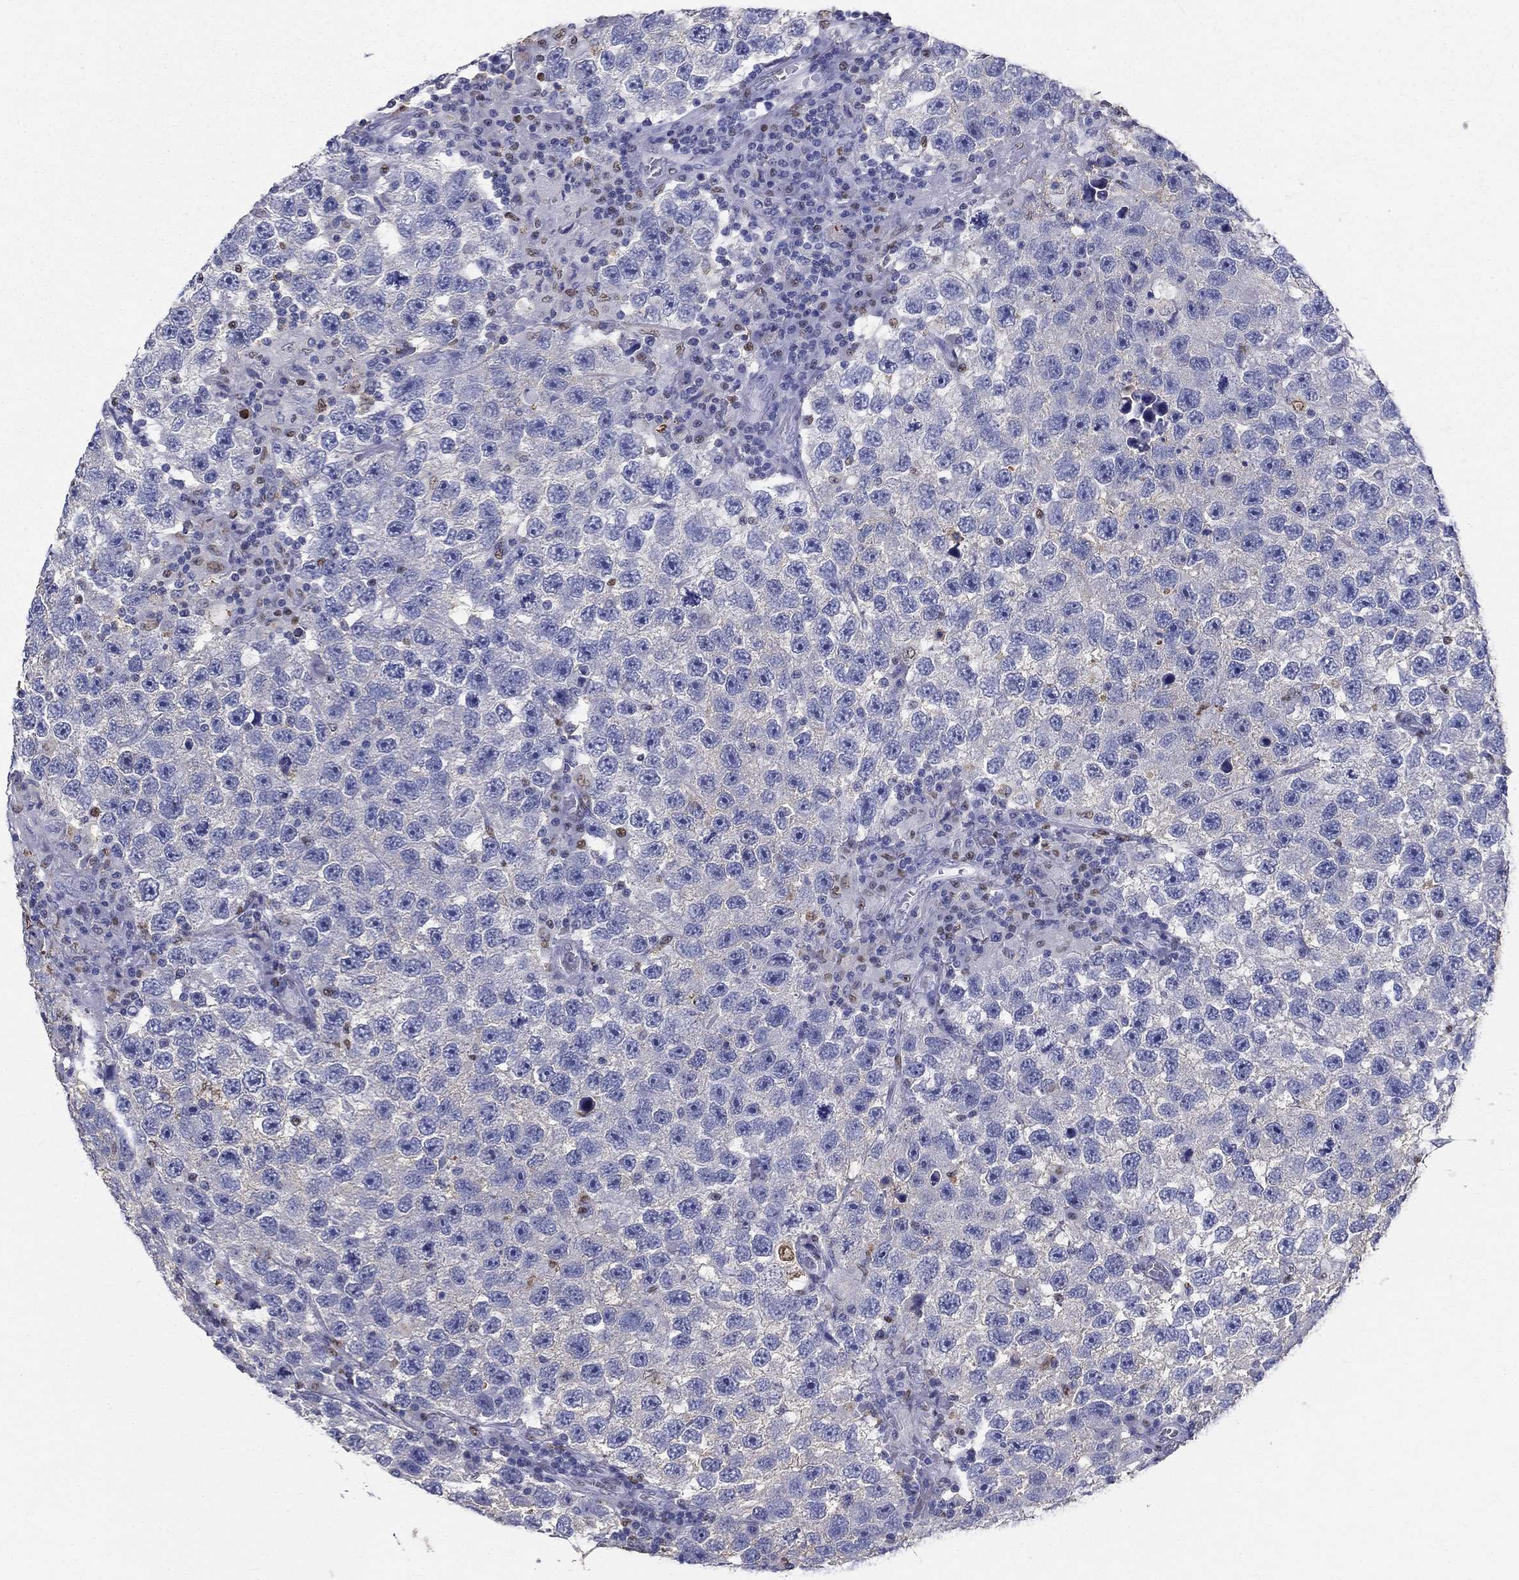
{"staining": {"intensity": "negative", "quantity": "none", "location": "none"}, "tissue": "testis cancer", "cell_type": "Tumor cells", "image_type": "cancer", "snomed": [{"axis": "morphology", "description": "Seminoma, NOS"}, {"axis": "topography", "description": "Testis"}], "caption": "This is a histopathology image of IHC staining of testis cancer, which shows no staining in tumor cells. The staining is performed using DAB (3,3'-diaminobenzidine) brown chromogen with nuclei counter-stained in using hematoxylin.", "gene": "IGSF8", "patient": {"sex": "male", "age": 26}}